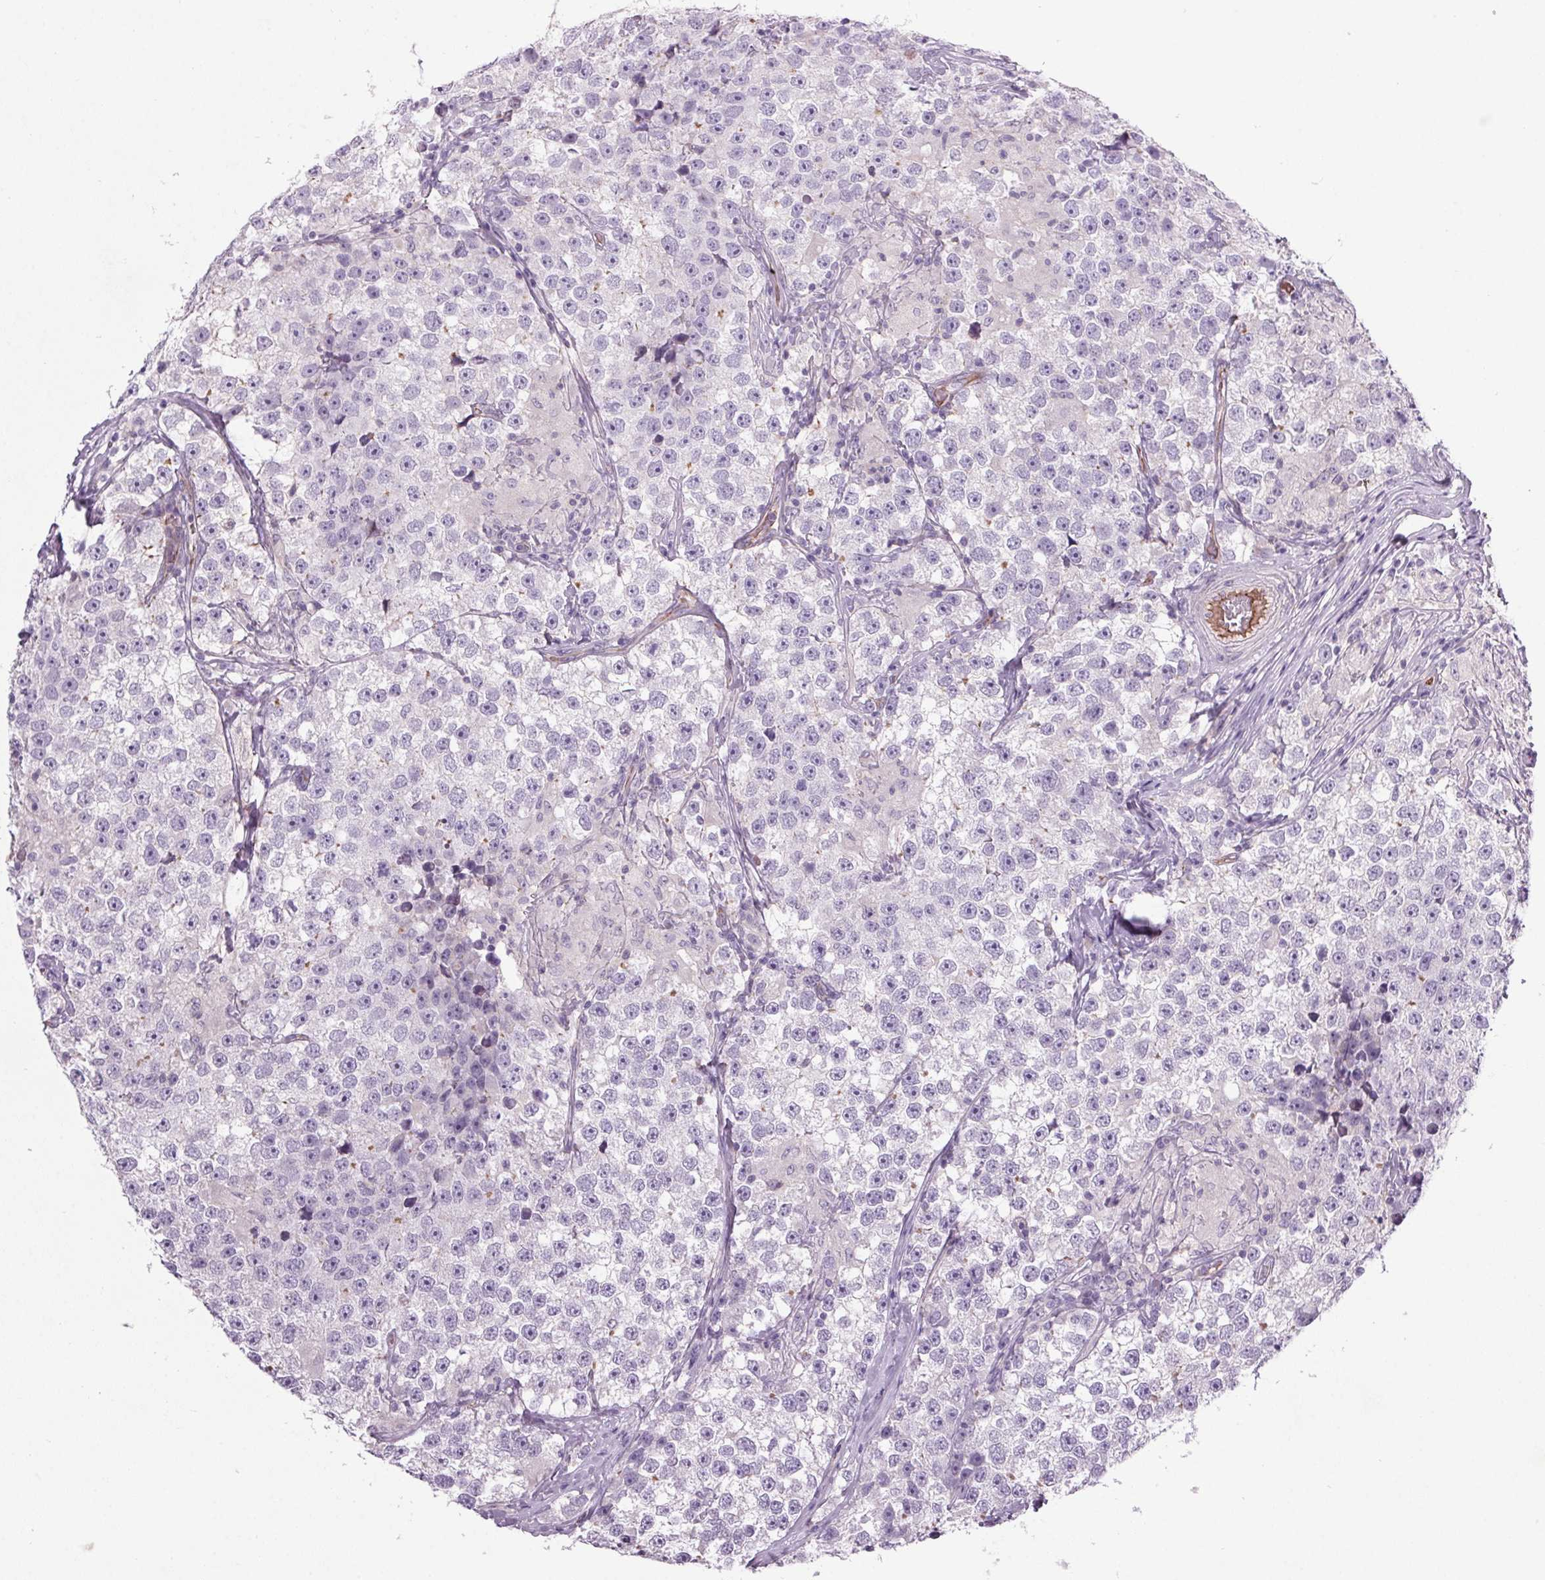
{"staining": {"intensity": "negative", "quantity": "none", "location": "none"}, "tissue": "testis cancer", "cell_type": "Tumor cells", "image_type": "cancer", "snomed": [{"axis": "morphology", "description": "Seminoma, NOS"}, {"axis": "topography", "description": "Testis"}], "caption": "Tumor cells are negative for protein expression in human seminoma (testis).", "gene": "APOC4", "patient": {"sex": "male", "age": 46}}